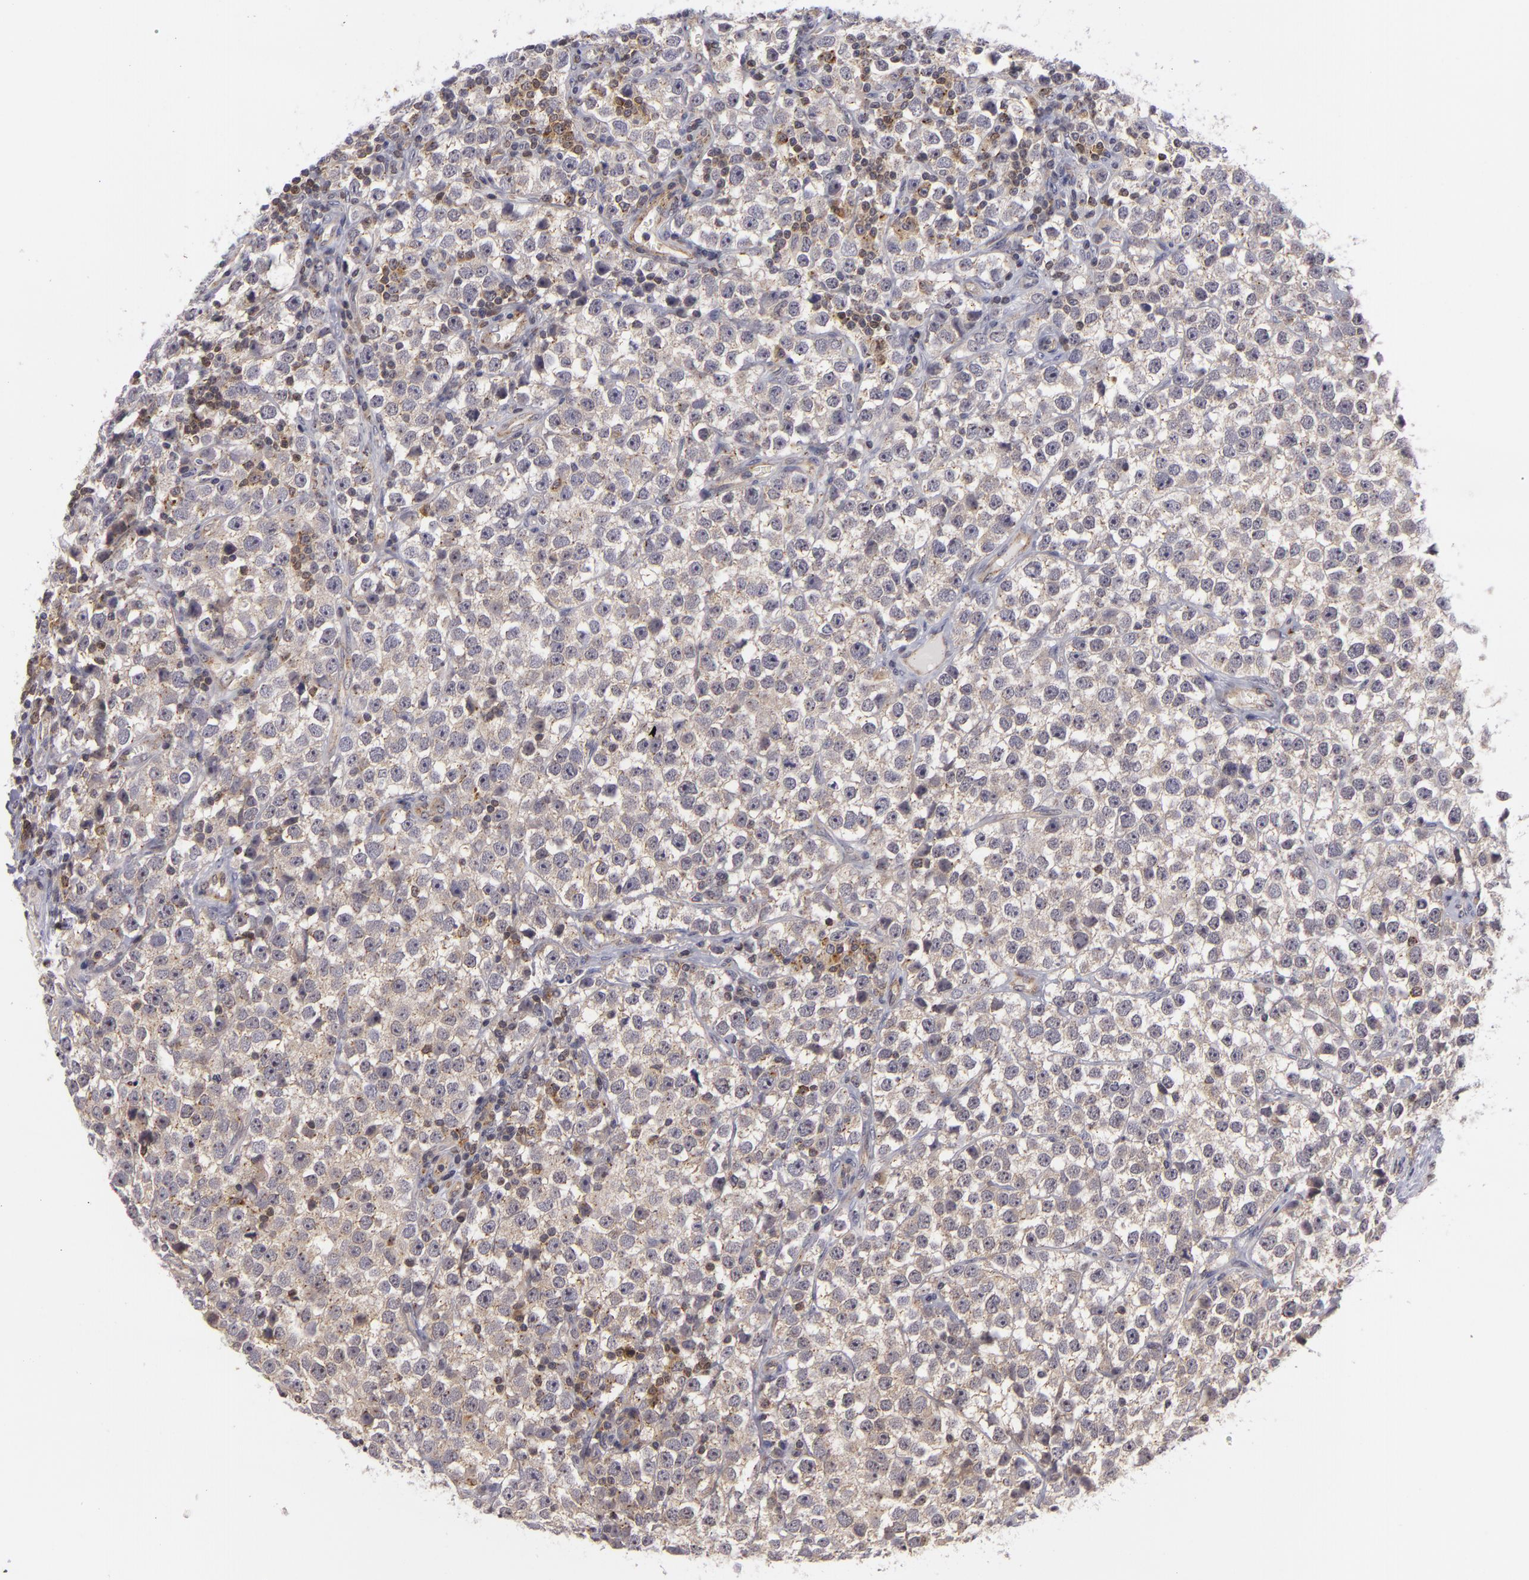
{"staining": {"intensity": "weak", "quantity": "25%-75%", "location": "cytoplasmic/membranous"}, "tissue": "testis cancer", "cell_type": "Tumor cells", "image_type": "cancer", "snomed": [{"axis": "morphology", "description": "Seminoma, NOS"}, {"axis": "topography", "description": "Testis"}], "caption": "Weak cytoplasmic/membranous protein expression is appreciated in about 25%-75% of tumor cells in testis seminoma. Using DAB (brown) and hematoxylin (blue) stains, captured at high magnification using brightfield microscopy.", "gene": "BCL10", "patient": {"sex": "male", "age": 25}}